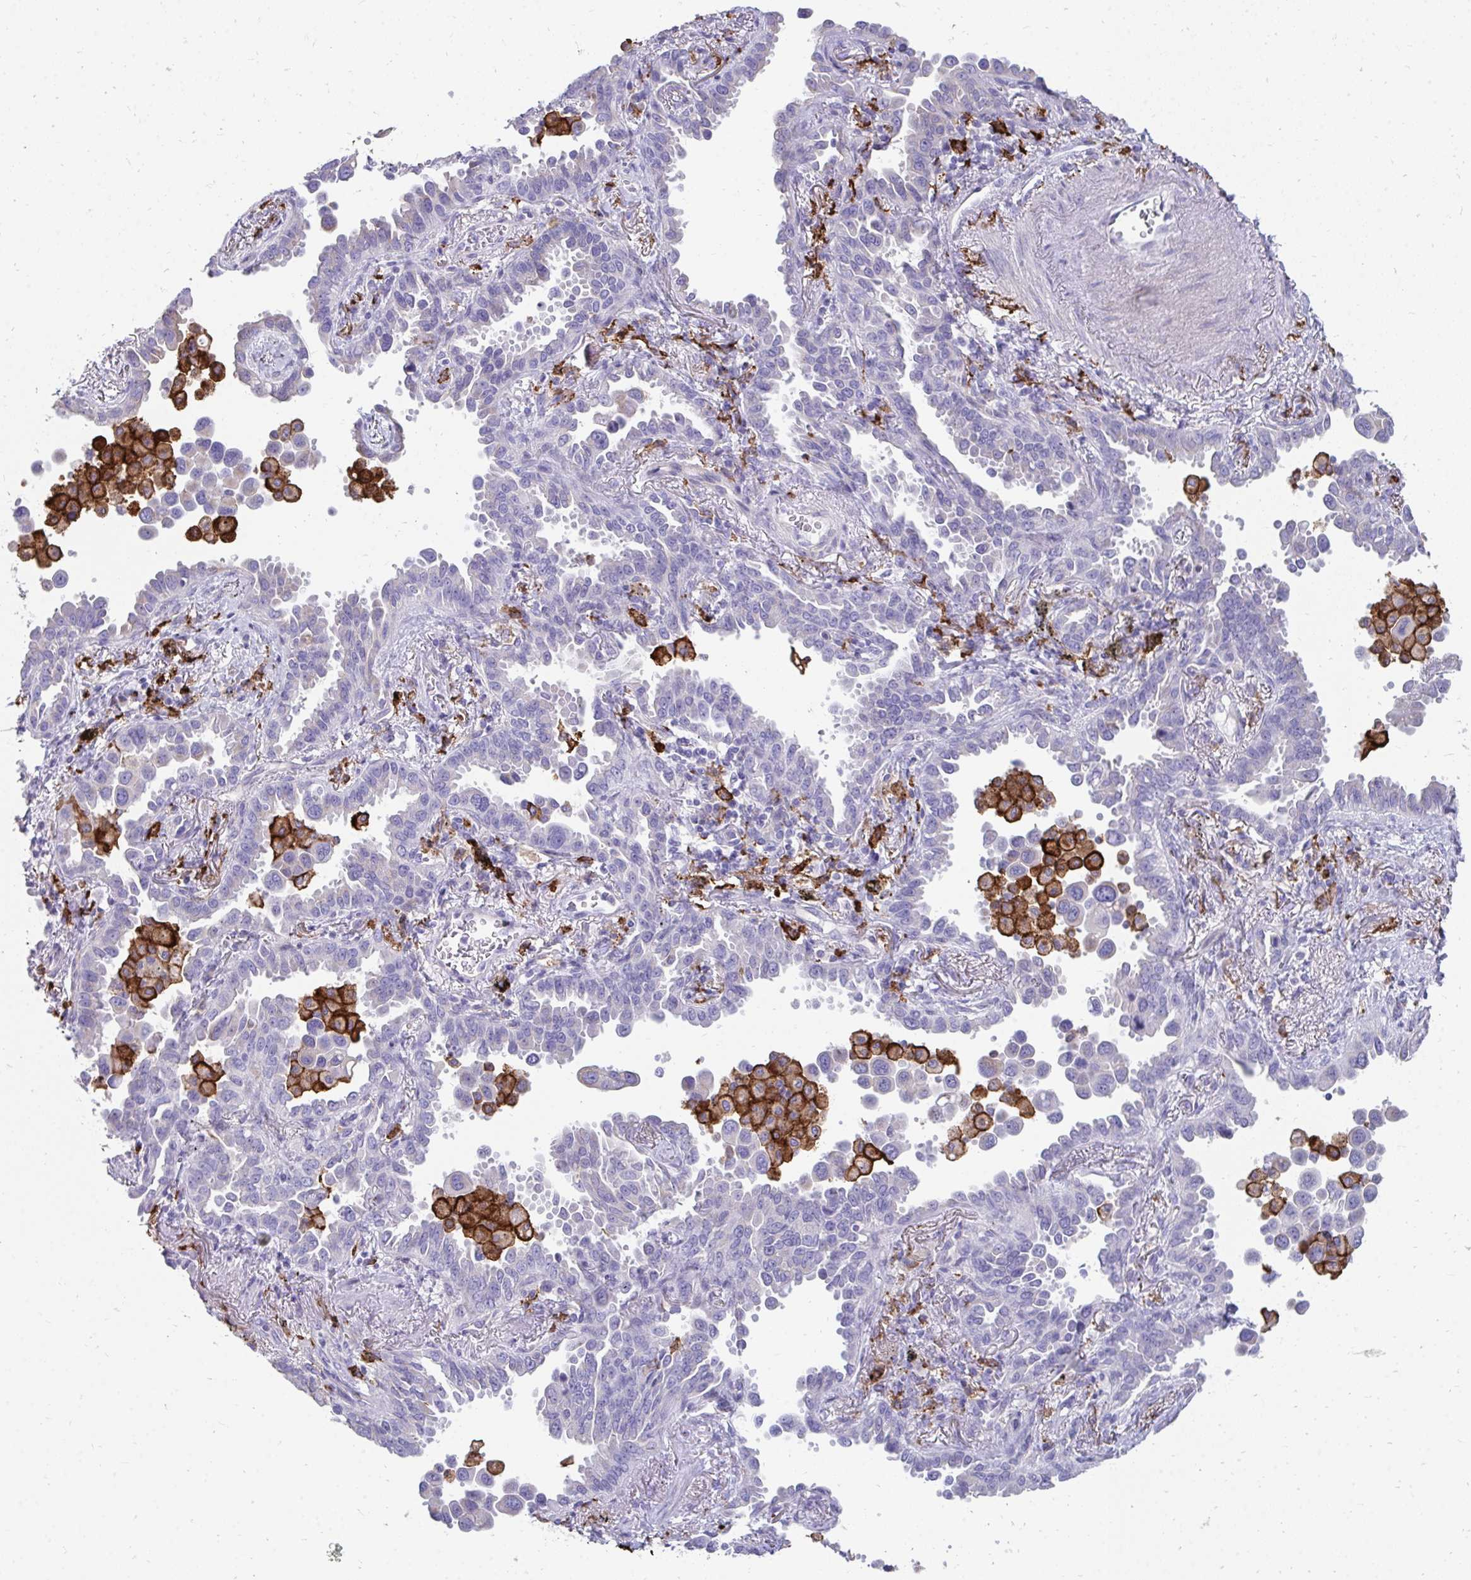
{"staining": {"intensity": "negative", "quantity": "none", "location": "none"}, "tissue": "lung cancer", "cell_type": "Tumor cells", "image_type": "cancer", "snomed": [{"axis": "morphology", "description": "Adenocarcinoma, NOS"}, {"axis": "topography", "description": "Lung"}], "caption": "Immunohistochemistry (IHC) micrograph of adenocarcinoma (lung) stained for a protein (brown), which displays no expression in tumor cells.", "gene": "CD163", "patient": {"sex": "male", "age": 67}}